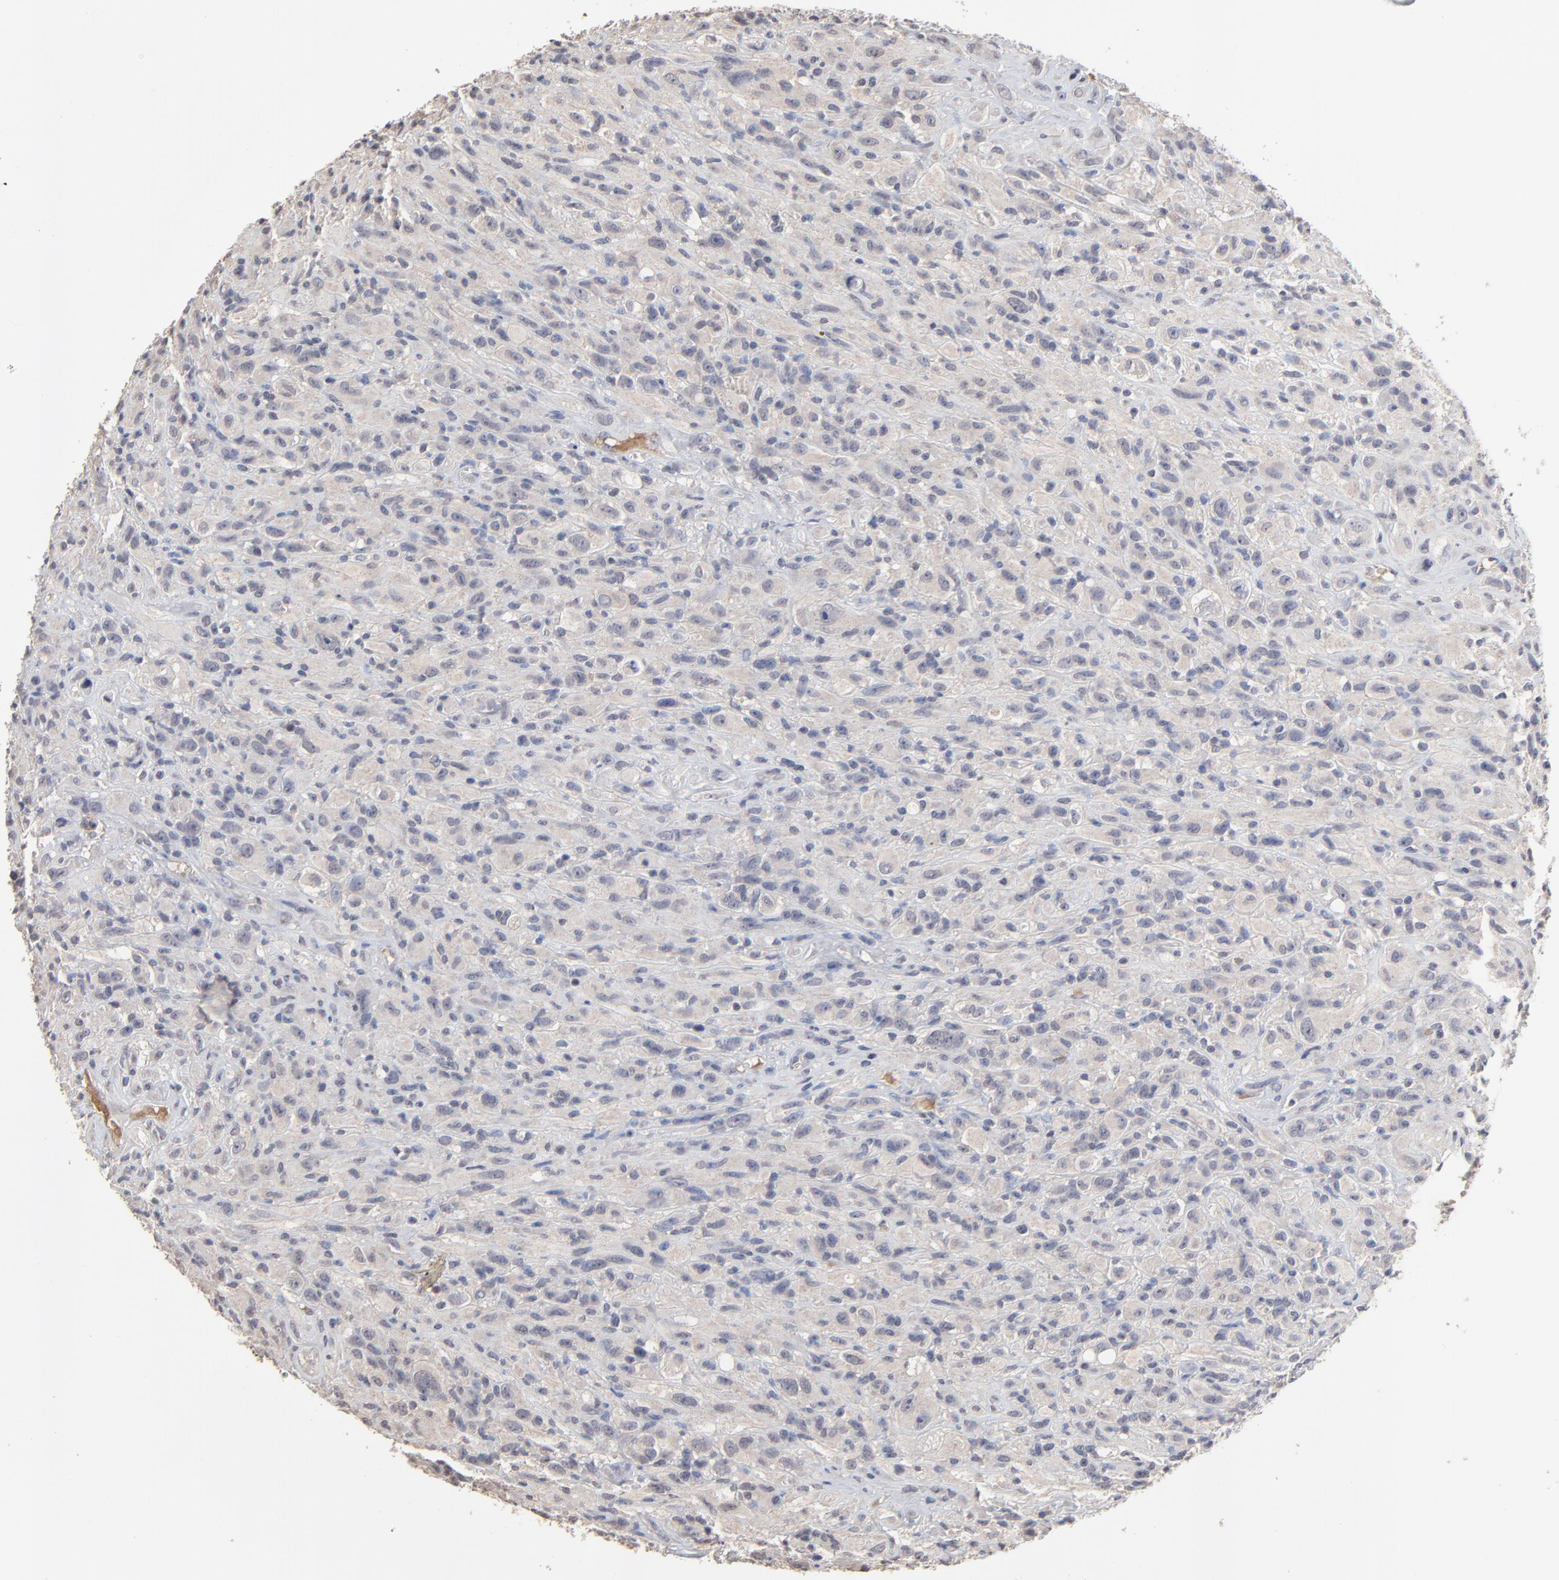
{"staining": {"intensity": "negative", "quantity": "none", "location": "none"}, "tissue": "glioma", "cell_type": "Tumor cells", "image_type": "cancer", "snomed": [{"axis": "morphology", "description": "Glioma, malignant, High grade"}, {"axis": "topography", "description": "Brain"}], "caption": "The immunohistochemistry image has no significant positivity in tumor cells of glioma tissue.", "gene": "VPREB3", "patient": {"sex": "male", "age": 48}}